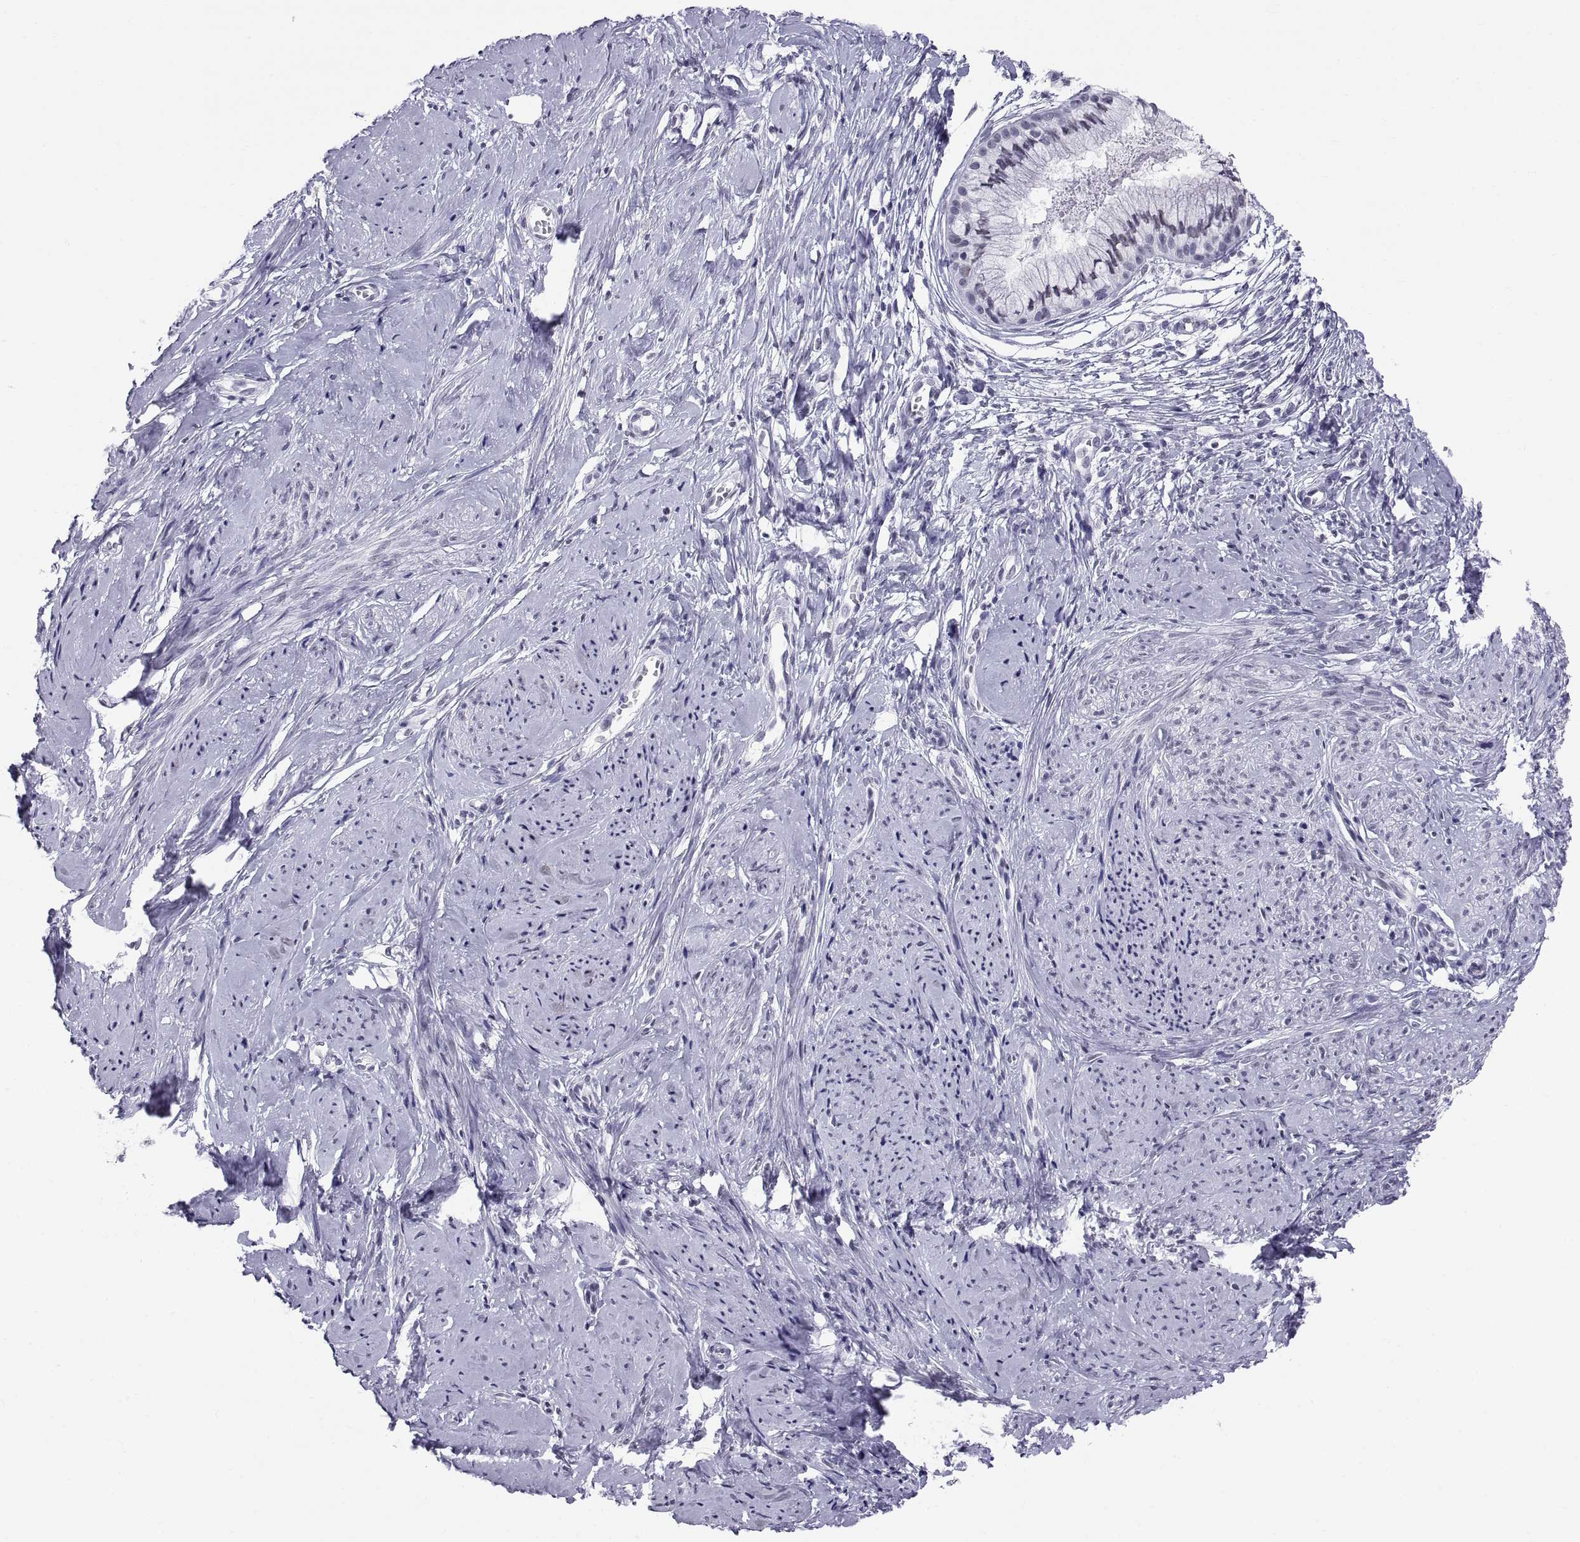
{"staining": {"intensity": "negative", "quantity": "none", "location": "none"}, "tissue": "smooth muscle", "cell_type": "Smooth muscle cells", "image_type": "normal", "snomed": [{"axis": "morphology", "description": "Normal tissue, NOS"}, {"axis": "topography", "description": "Smooth muscle"}], "caption": "High magnification brightfield microscopy of normal smooth muscle stained with DAB (3,3'-diaminobenzidine) (brown) and counterstained with hematoxylin (blue): smooth muscle cells show no significant staining. (DAB IHC with hematoxylin counter stain).", "gene": "NEUROD6", "patient": {"sex": "female", "age": 48}}